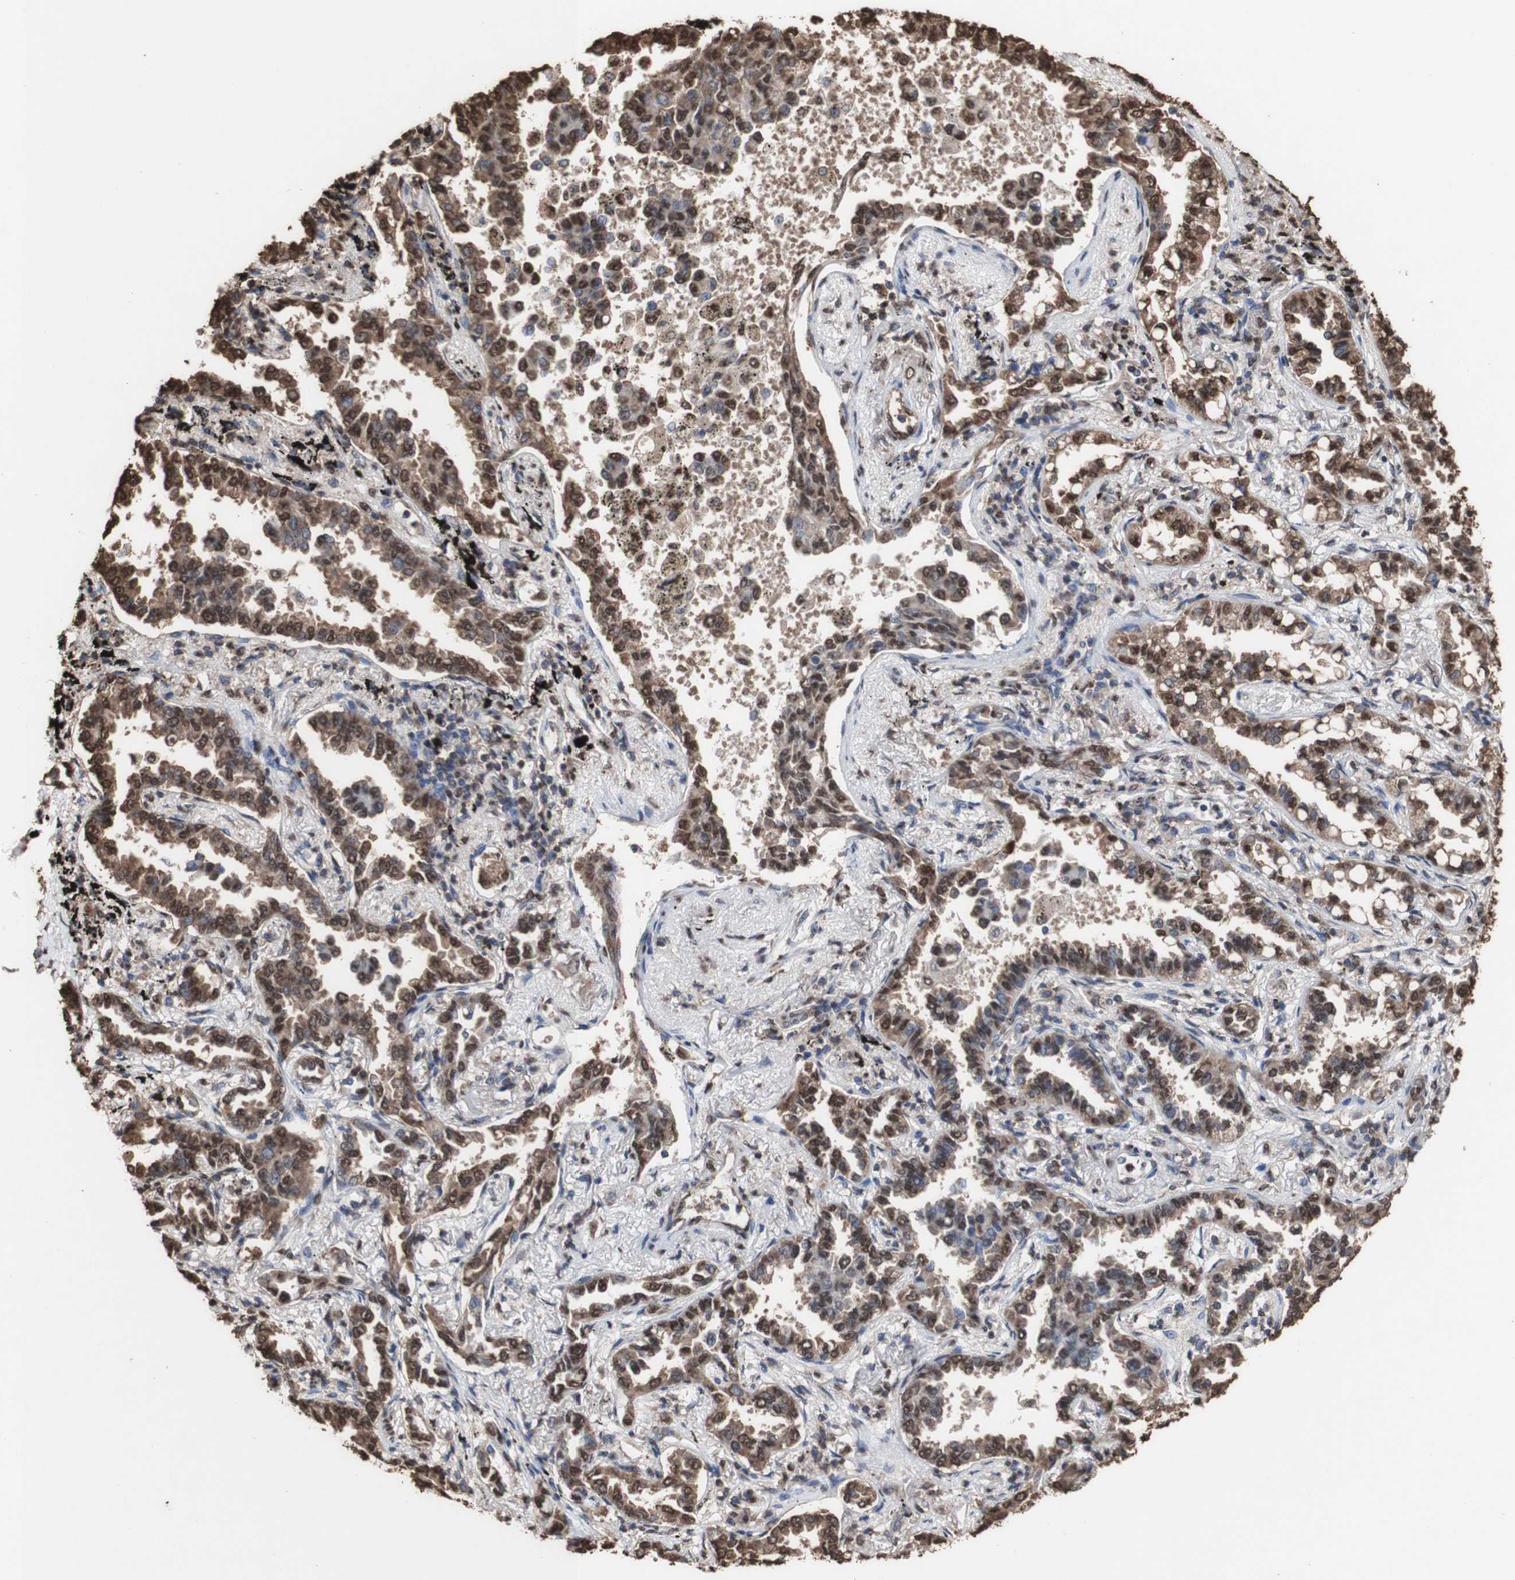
{"staining": {"intensity": "strong", "quantity": ">75%", "location": "cytoplasmic/membranous,nuclear"}, "tissue": "lung cancer", "cell_type": "Tumor cells", "image_type": "cancer", "snomed": [{"axis": "morphology", "description": "Normal tissue, NOS"}, {"axis": "morphology", "description": "Adenocarcinoma, NOS"}, {"axis": "topography", "description": "Lung"}], "caption": "This is a micrograph of IHC staining of adenocarcinoma (lung), which shows strong expression in the cytoplasmic/membranous and nuclear of tumor cells.", "gene": "PIDD1", "patient": {"sex": "male", "age": 59}}